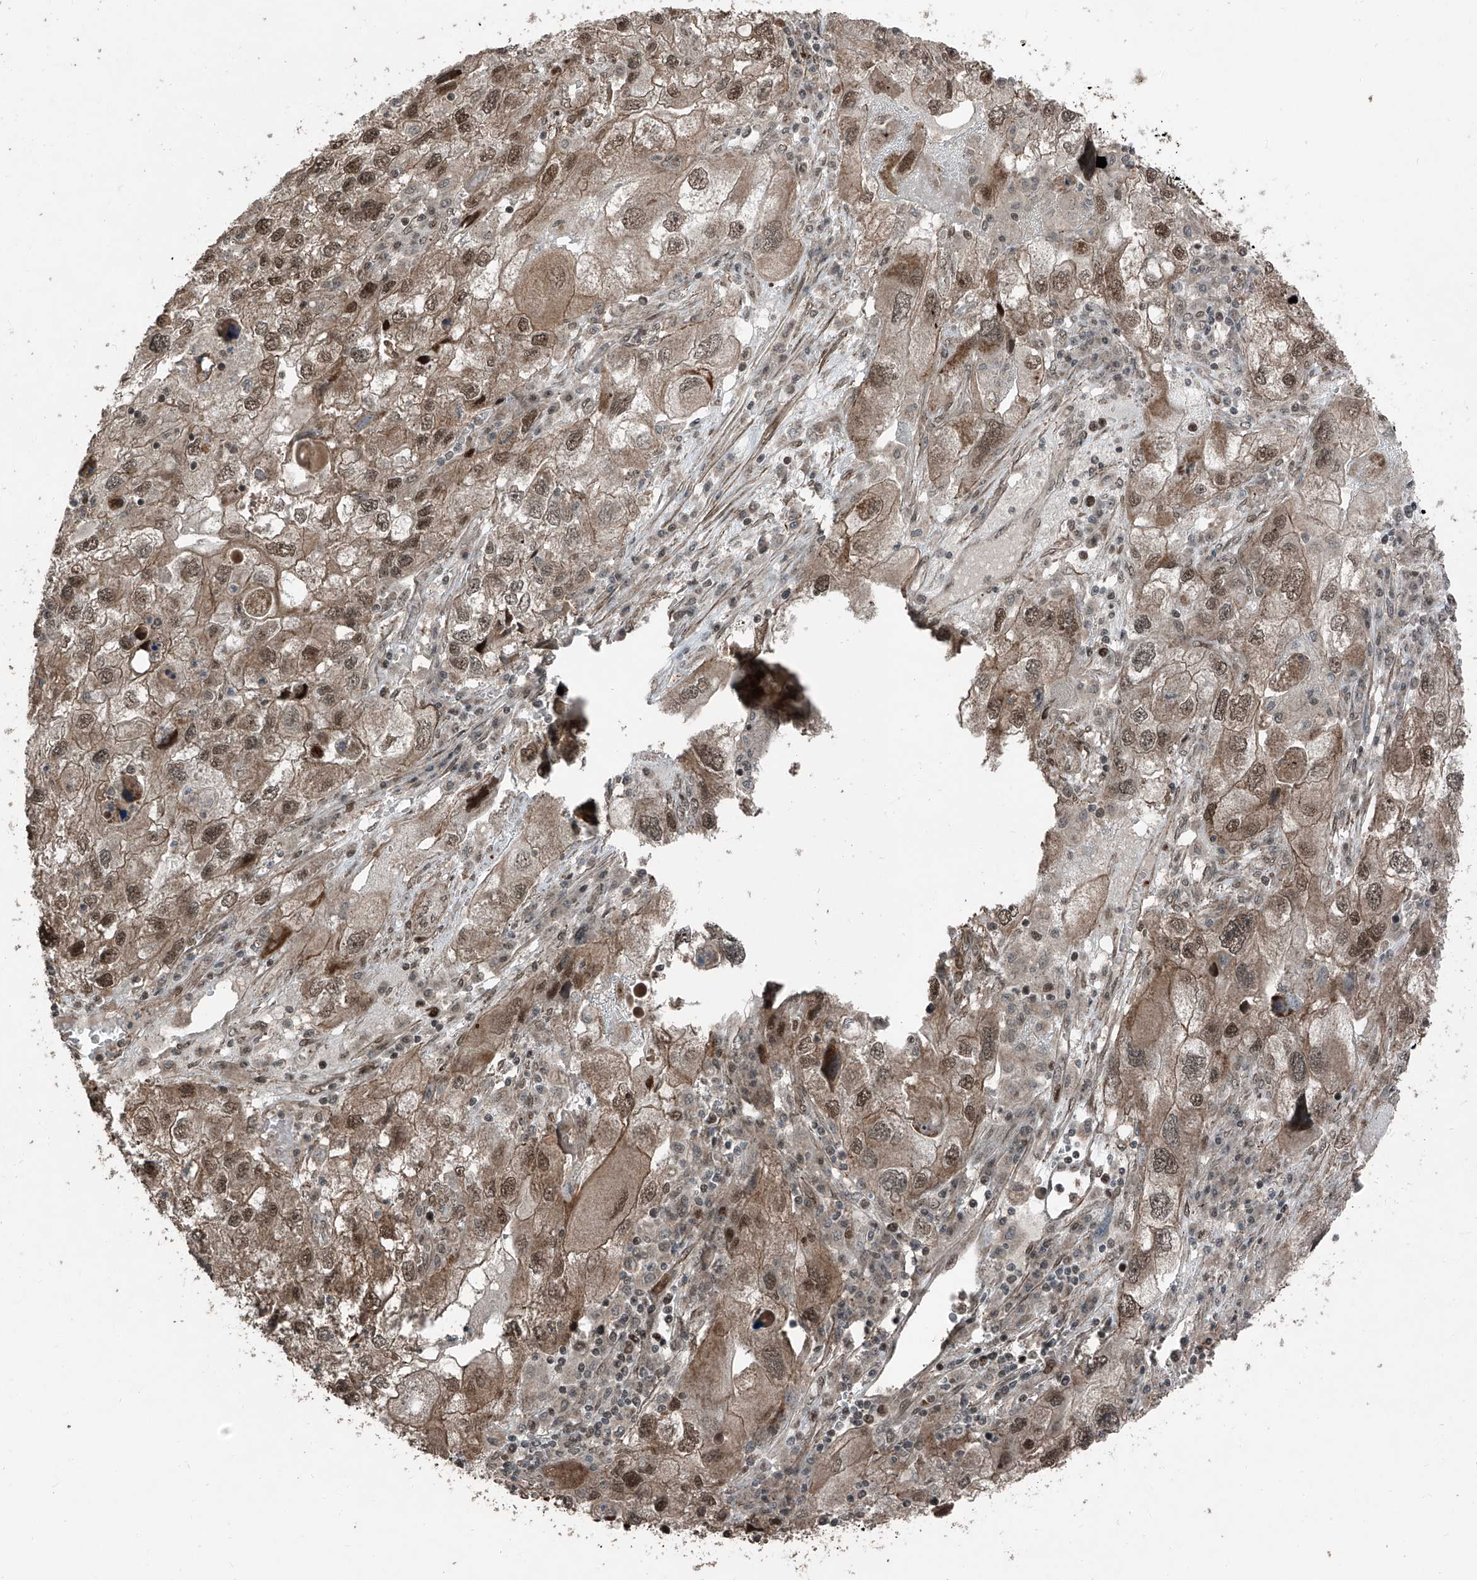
{"staining": {"intensity": "moderate", "quantity": ">75%", "location": "cytoplasmic/membranous,nuclear"}, "tissue": "endometrial cancer", "cell_type": "Tumor cells", "image_type": "cancer", "snomed": [{"axis": "morphology", "description": "Adenocarcinoma, NOS"}, {"axis": "topography", "description": "Endometrium"}], "caption": "Adenocarcinoma (endometrial) tissue exhibits moderate cytoplasmic/membranous and nuclear expression in approximately >75% of tumor cells, visualized by immunohistochemistry.", "gene": "ZNF570", "patient": {"sex": "female", "age": 49}}